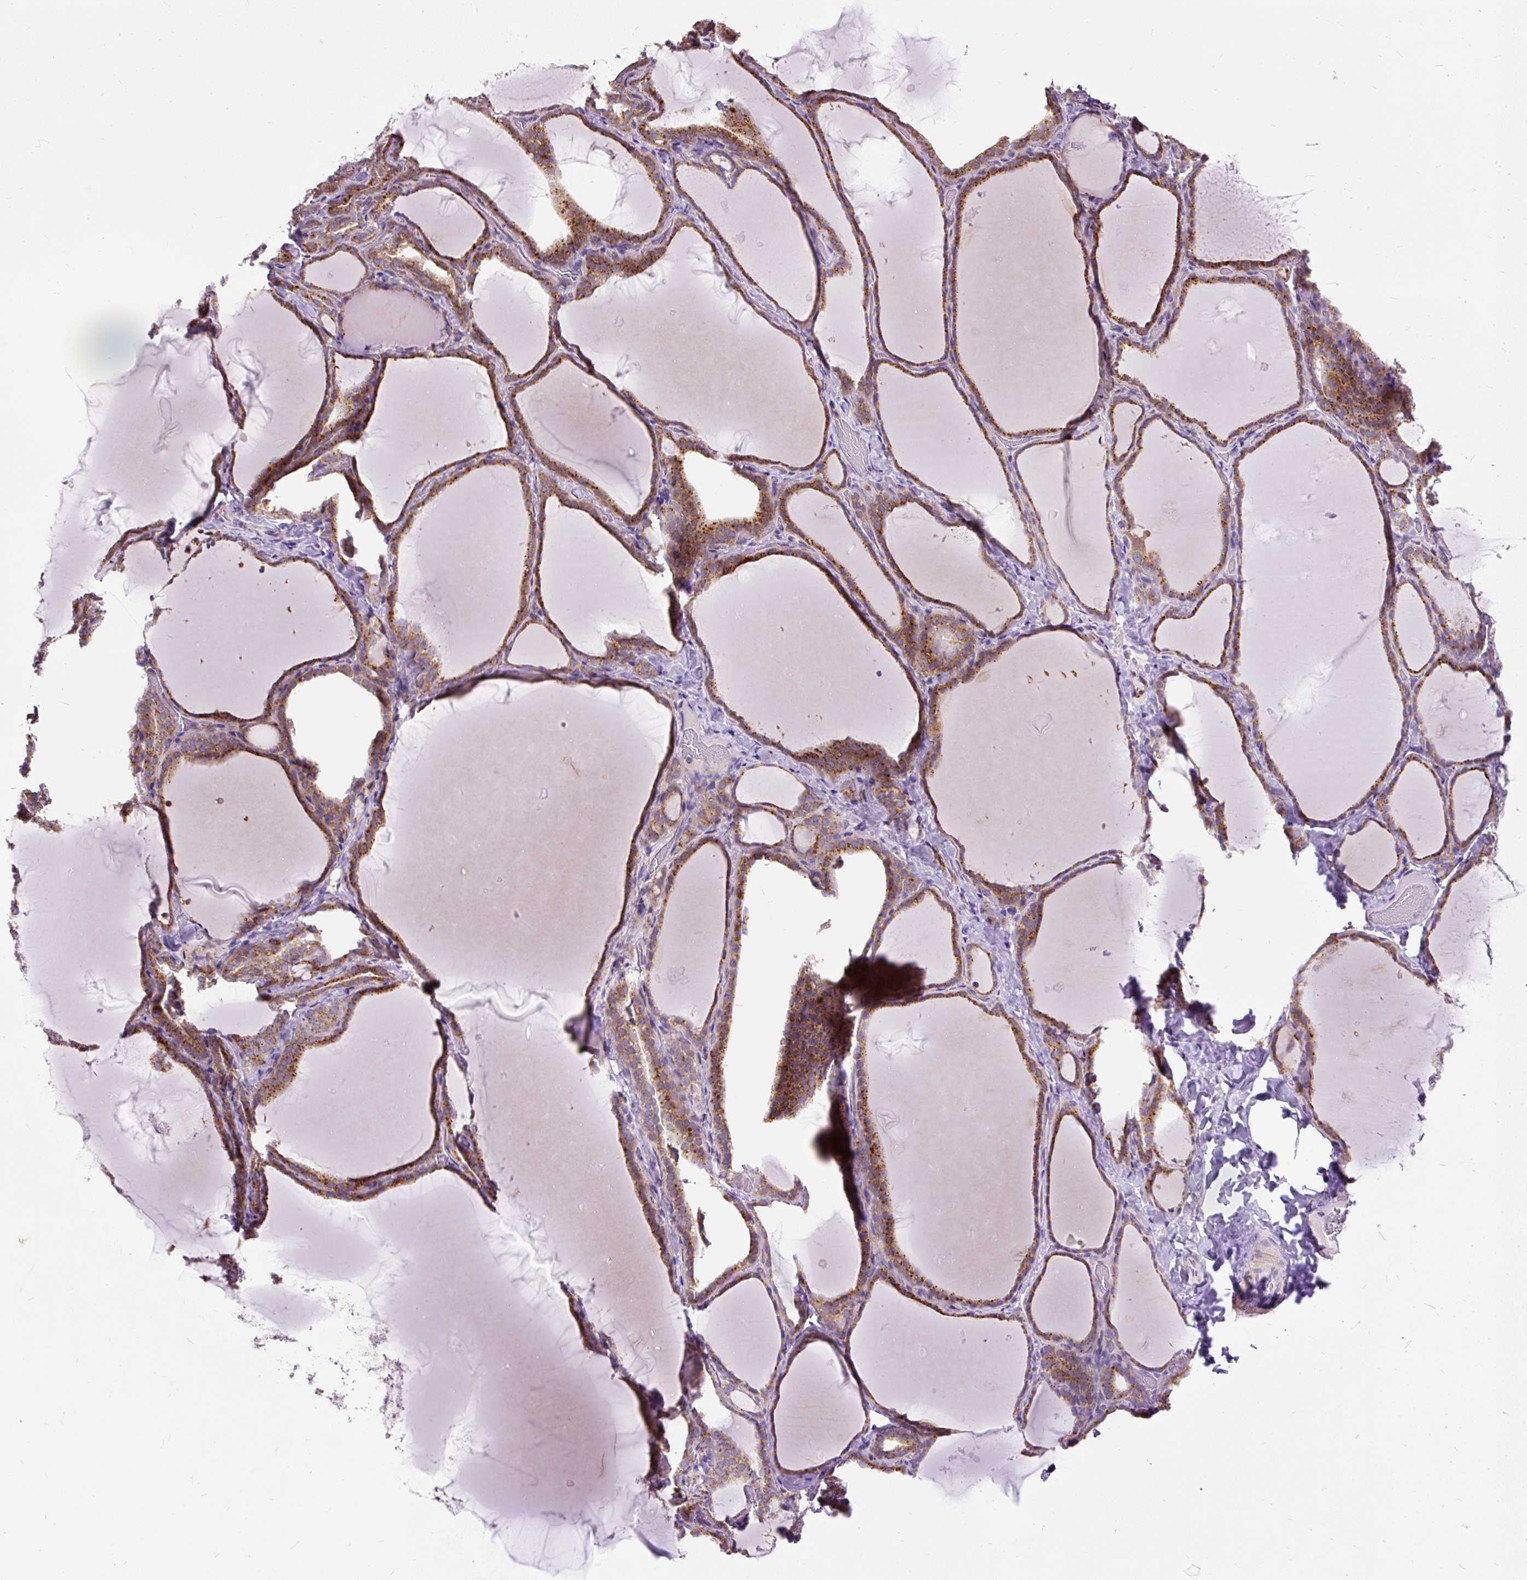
{"staining": {"intensity": "moderate", "quantity": ">75%", "location": "cytoplasmic/membranous"}, "tissue": "thyroid gland", "cell_type": "Glandular cells", "image_type": "normal", "snomed": [{"axis": "morphology", "description": "Normal tissue, NOS"}, {"axis": "topography", "description": "Thyroid gland"}], "caption": "Thyroid gland stained with DAB immunohistochemistry (IHC) exhibits medium levels of moderate cytoplasmic/membranous expression in about >75% of glandular cells.", "gene": "RPS5", "patient": {"sex": "female", "age": 22}}